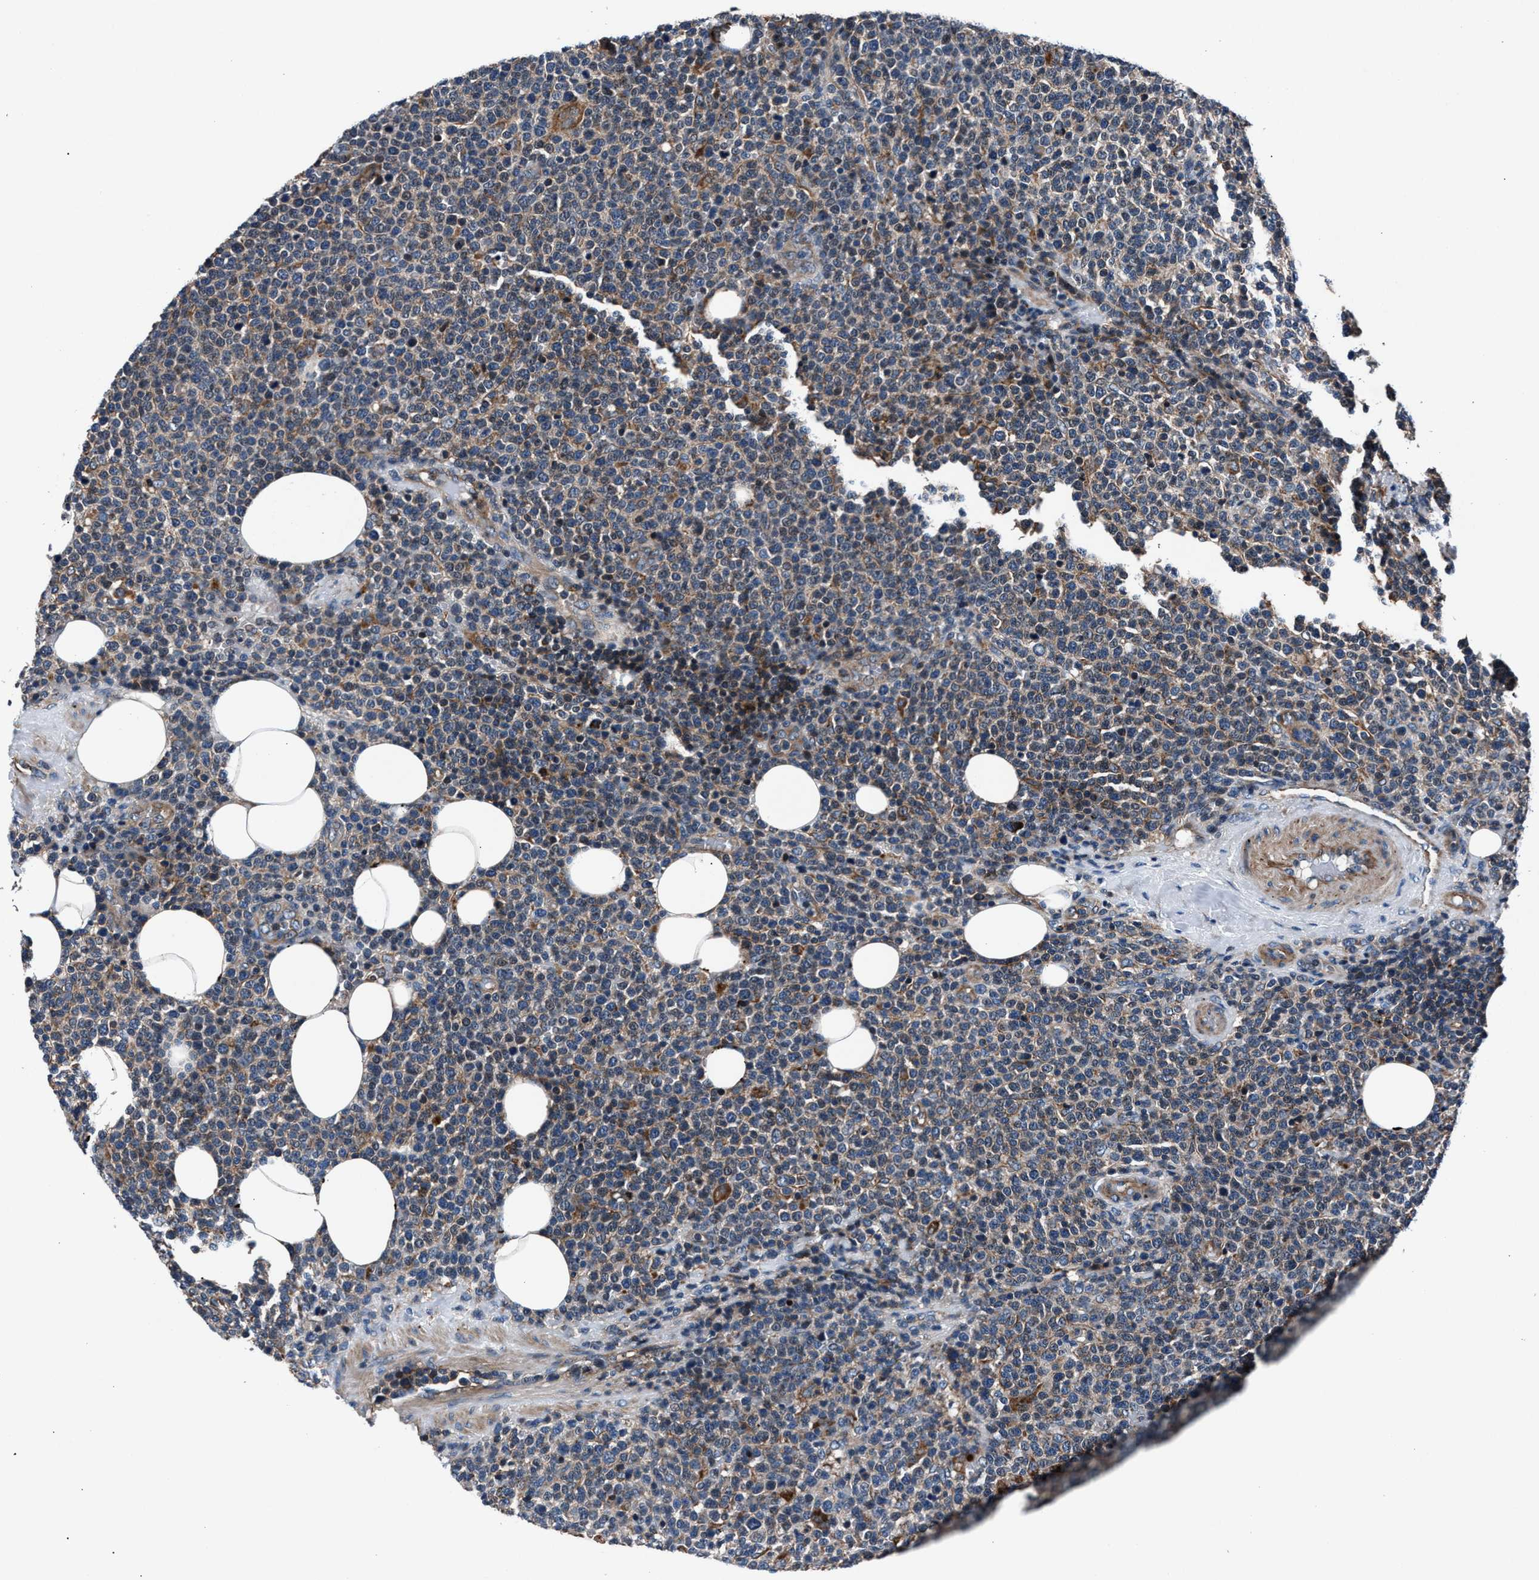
{"staining": {"intensity": "moderate", "quantity": "25%-75%", "location": "cytoplasmic/membranous"}, "tissue": "lymphoma", "cell_type": "Tumor cells", "image_type": "cancer", "snomed": [{"axis": "morphology", "description": "Malignant lymphoma, non-Hodgkin's type, High grade"}, {"axis": "topography", "description": "Lymph node"}], "caption": "This is an image of immunohistochemistry (IHC) staining of lymphoma, which shows moderate staining in the cytoplasmic/membranous of tumor cells.", "gene": "MFSD11", "patient": {"sex": "male", "age": 61}}